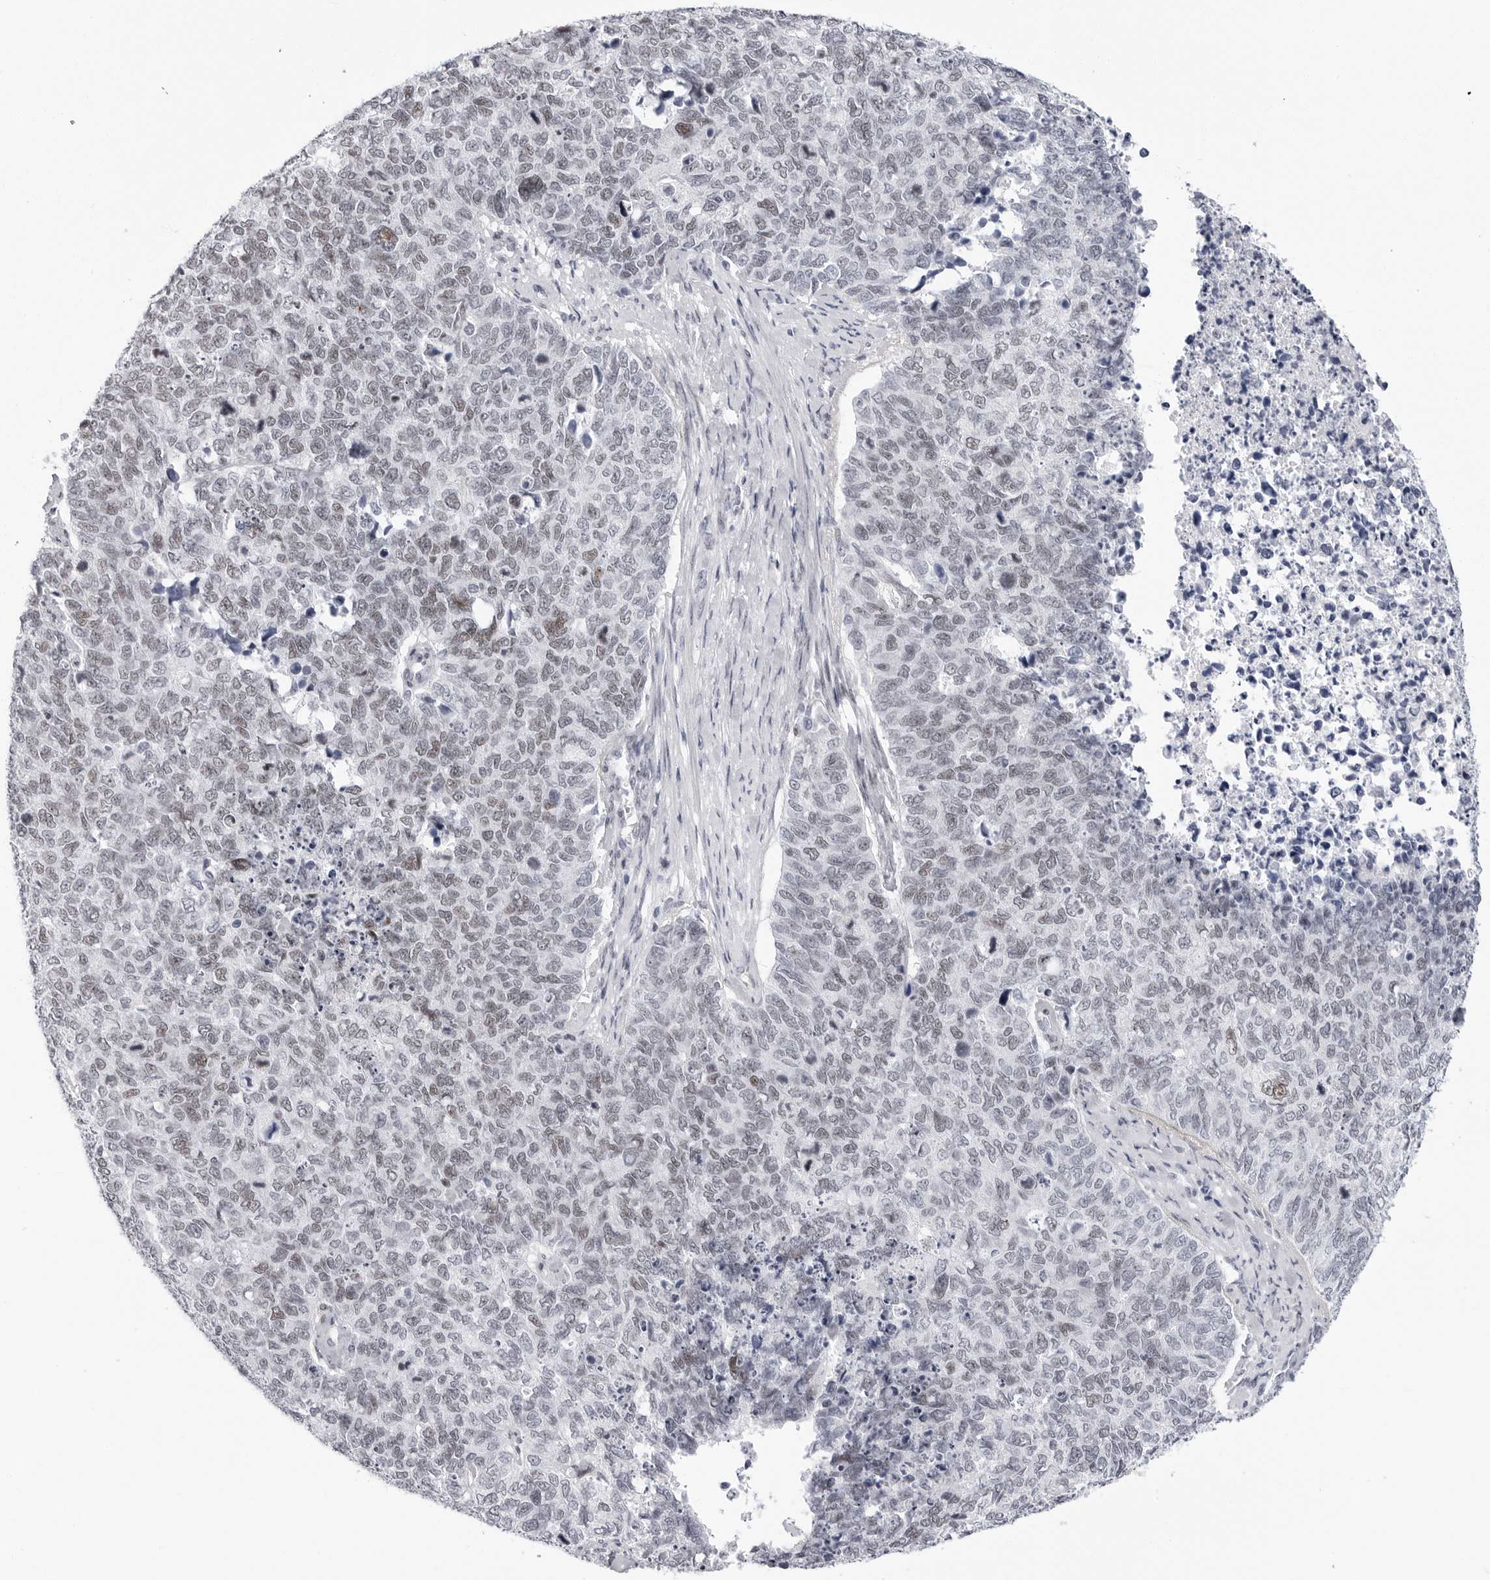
{"staining": {"intensity": "weak", "quantity": "<25%", "location": "nuclear"}, "tissue": "cervical cancer", "cell_type": "Tumor cells", "image_type": "cancer", "snomed": [{"axis": "morphology", "description": "Squamous cell carcinoma, NOS"}, {"axis": "topography", "description": "Cervix"}], "caption": "Tumor cells show no significant protein staining in cervical squamous cell carcinoma. (Immunohistochemistry, brightfield microscopy, high magnification).", "gene": "VEZF1", "patient": {"sex": "female", "age": 63}}